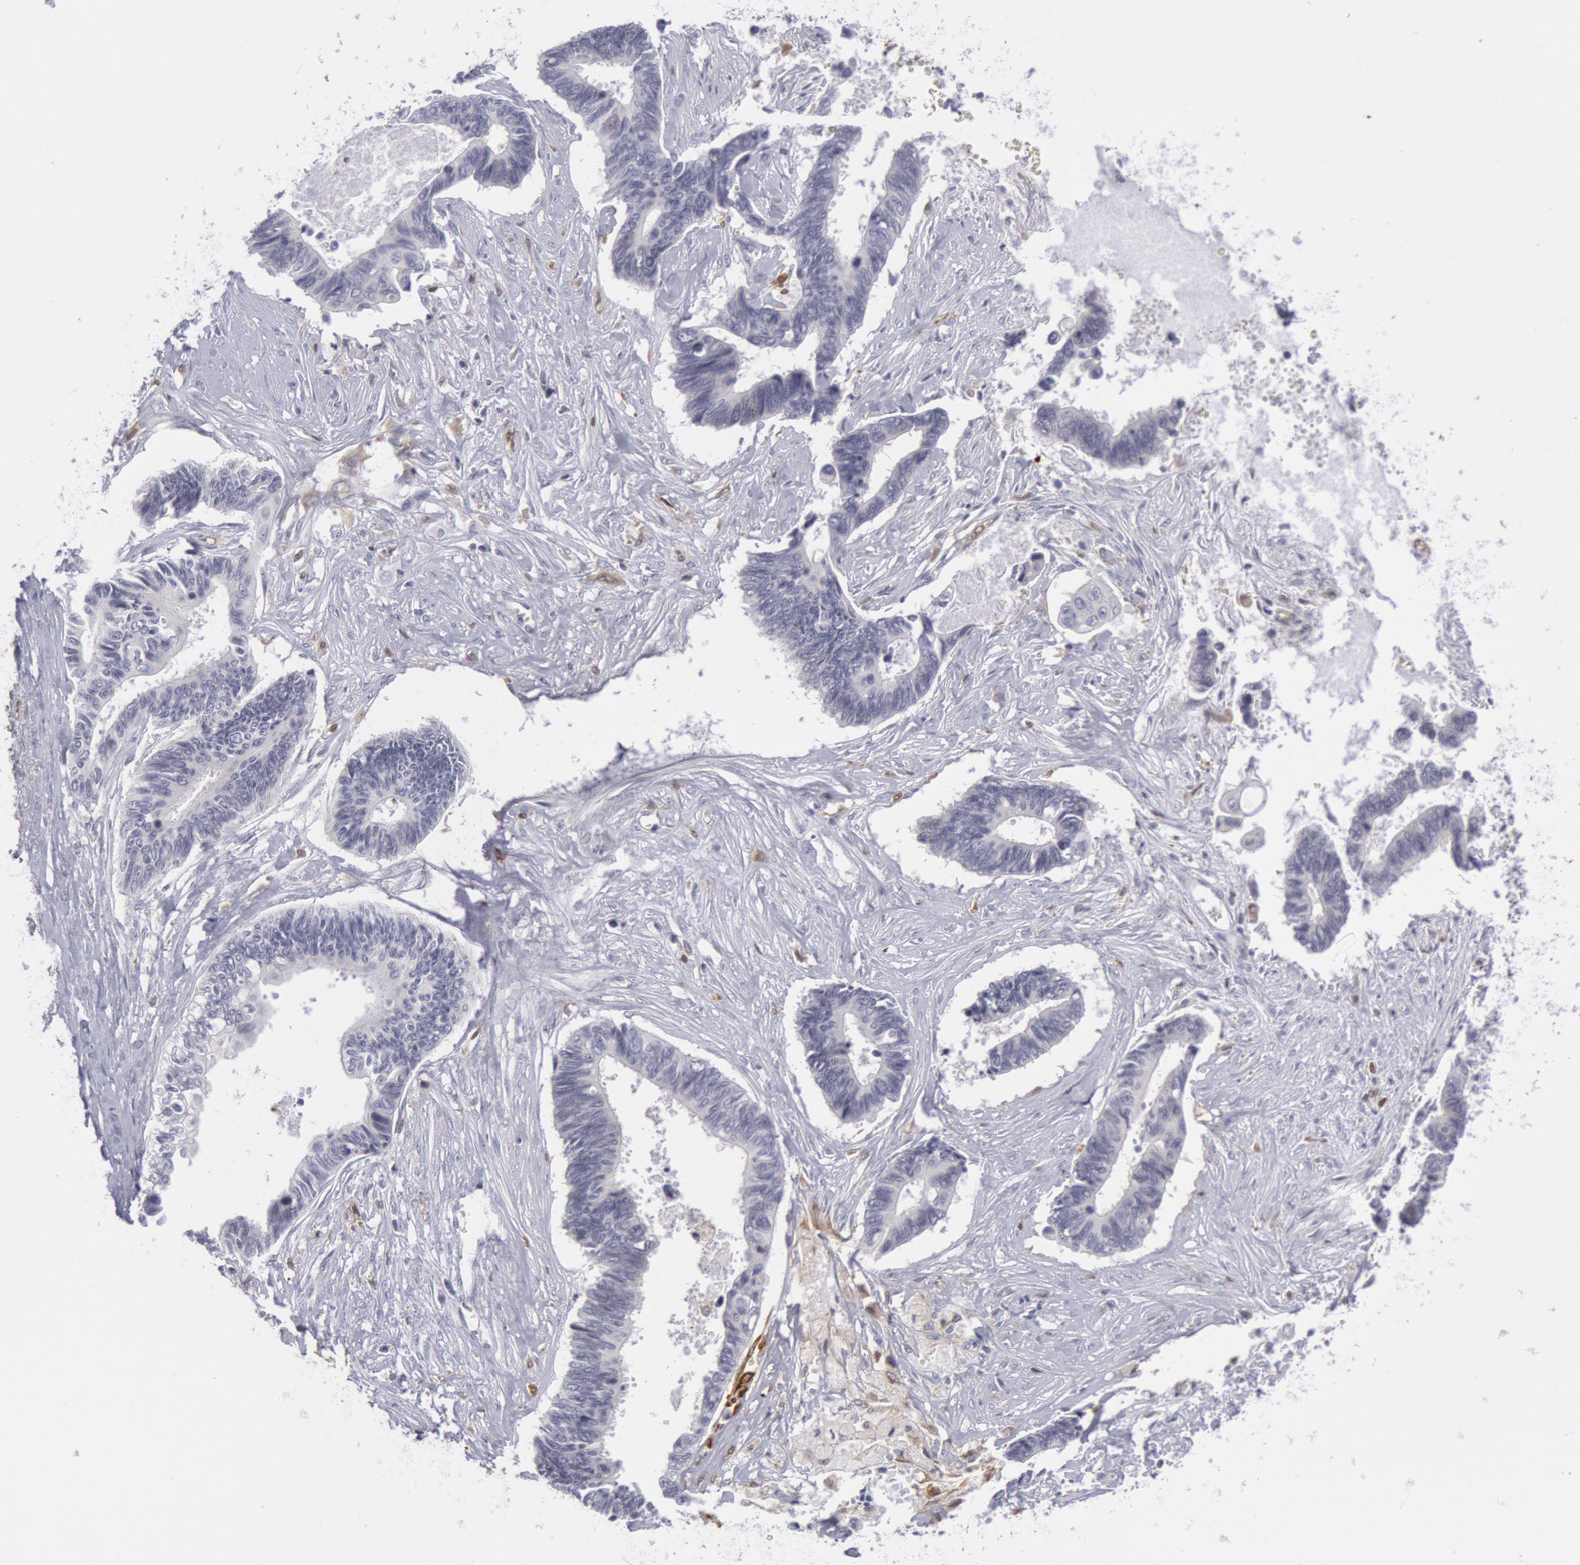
{"staining": {"intensity": "negative", "quantity": "none", "location": "none"}, "tissue": "pancreatic cancer", "cell_type": "Tumor cells", "image_type": "cancer", "snomed": [{"axis": "morphology", "description": "Adenocarcinoma, NOS"}, {"axis": "topography", "description": "Pancreas"}], "caption": "Immunohistochemistry (IHC) histopathology image of neoplastic tissue: pancreatic cancer (adenocarcinoma) stained with DAB (3,3'-diaminobenzidine) demonstrates no significant protein expression in tumor cells. Nuclei are stained in blue.", "gene": "PTGS2", "patient": {"sex": "female", "age": 70}}